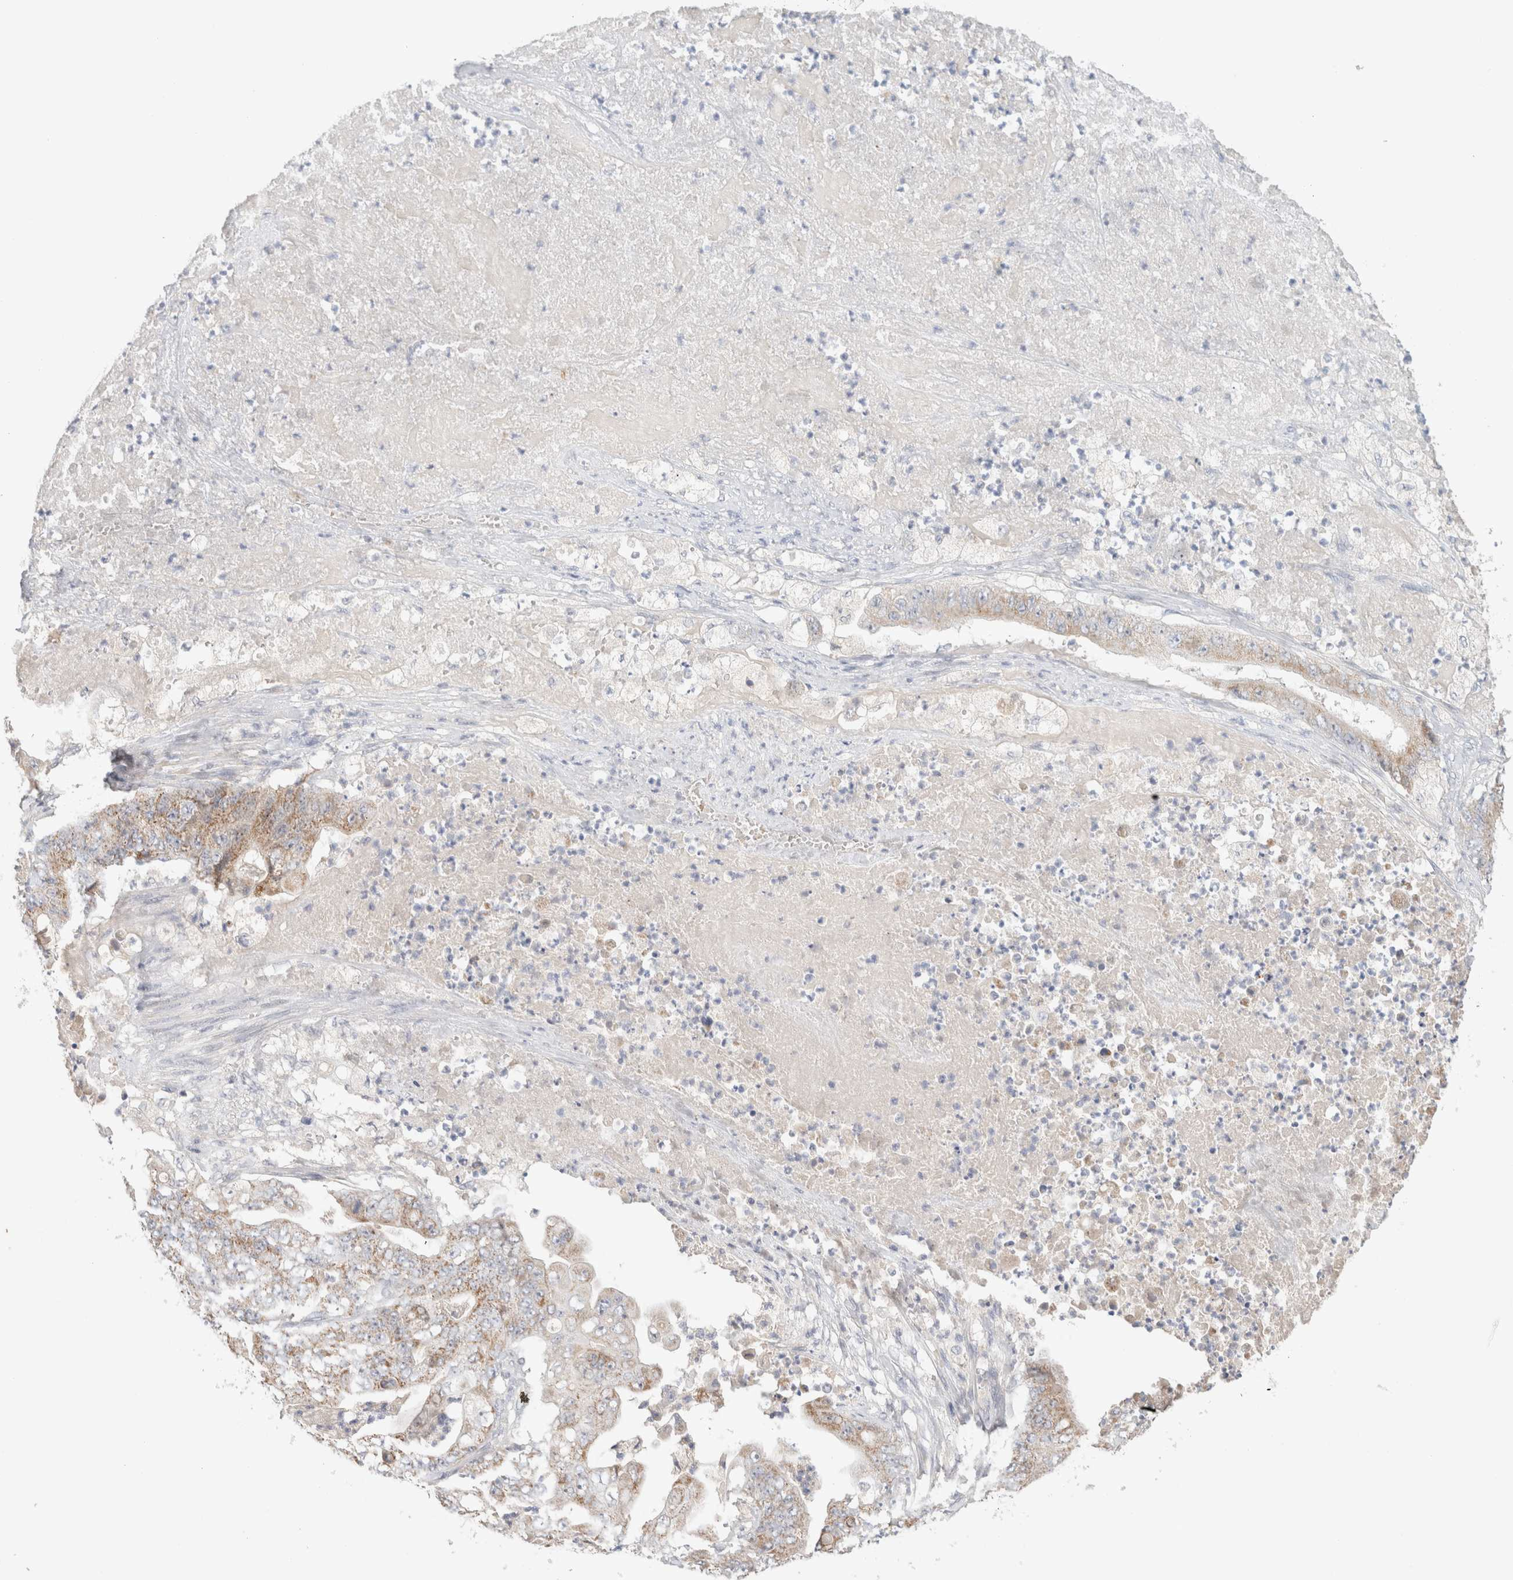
{"staining": {"intensity": "weak", "quantity": "25%-75%", "location": "cytoplasmic/membranous"}, "tissue": "stomach cancer", "cell_type": "Tumor cells", "image_type": "cancer", "snomed": [{"axis": "morphology", "description": "Adenocarcinoma, NOS"}, {"axis": "topography", "description": "Stomach"}], "caption": "High-power microscopy captured an immunohistochemistry (IHC) micrograph of stomach adenocarcinoma, revealing weak cytoplasmic/membranous expression in approximately 25%-75% of tumor cells.", "gene": "MRM3", "patient": {"sex": "female", "age": 73}}